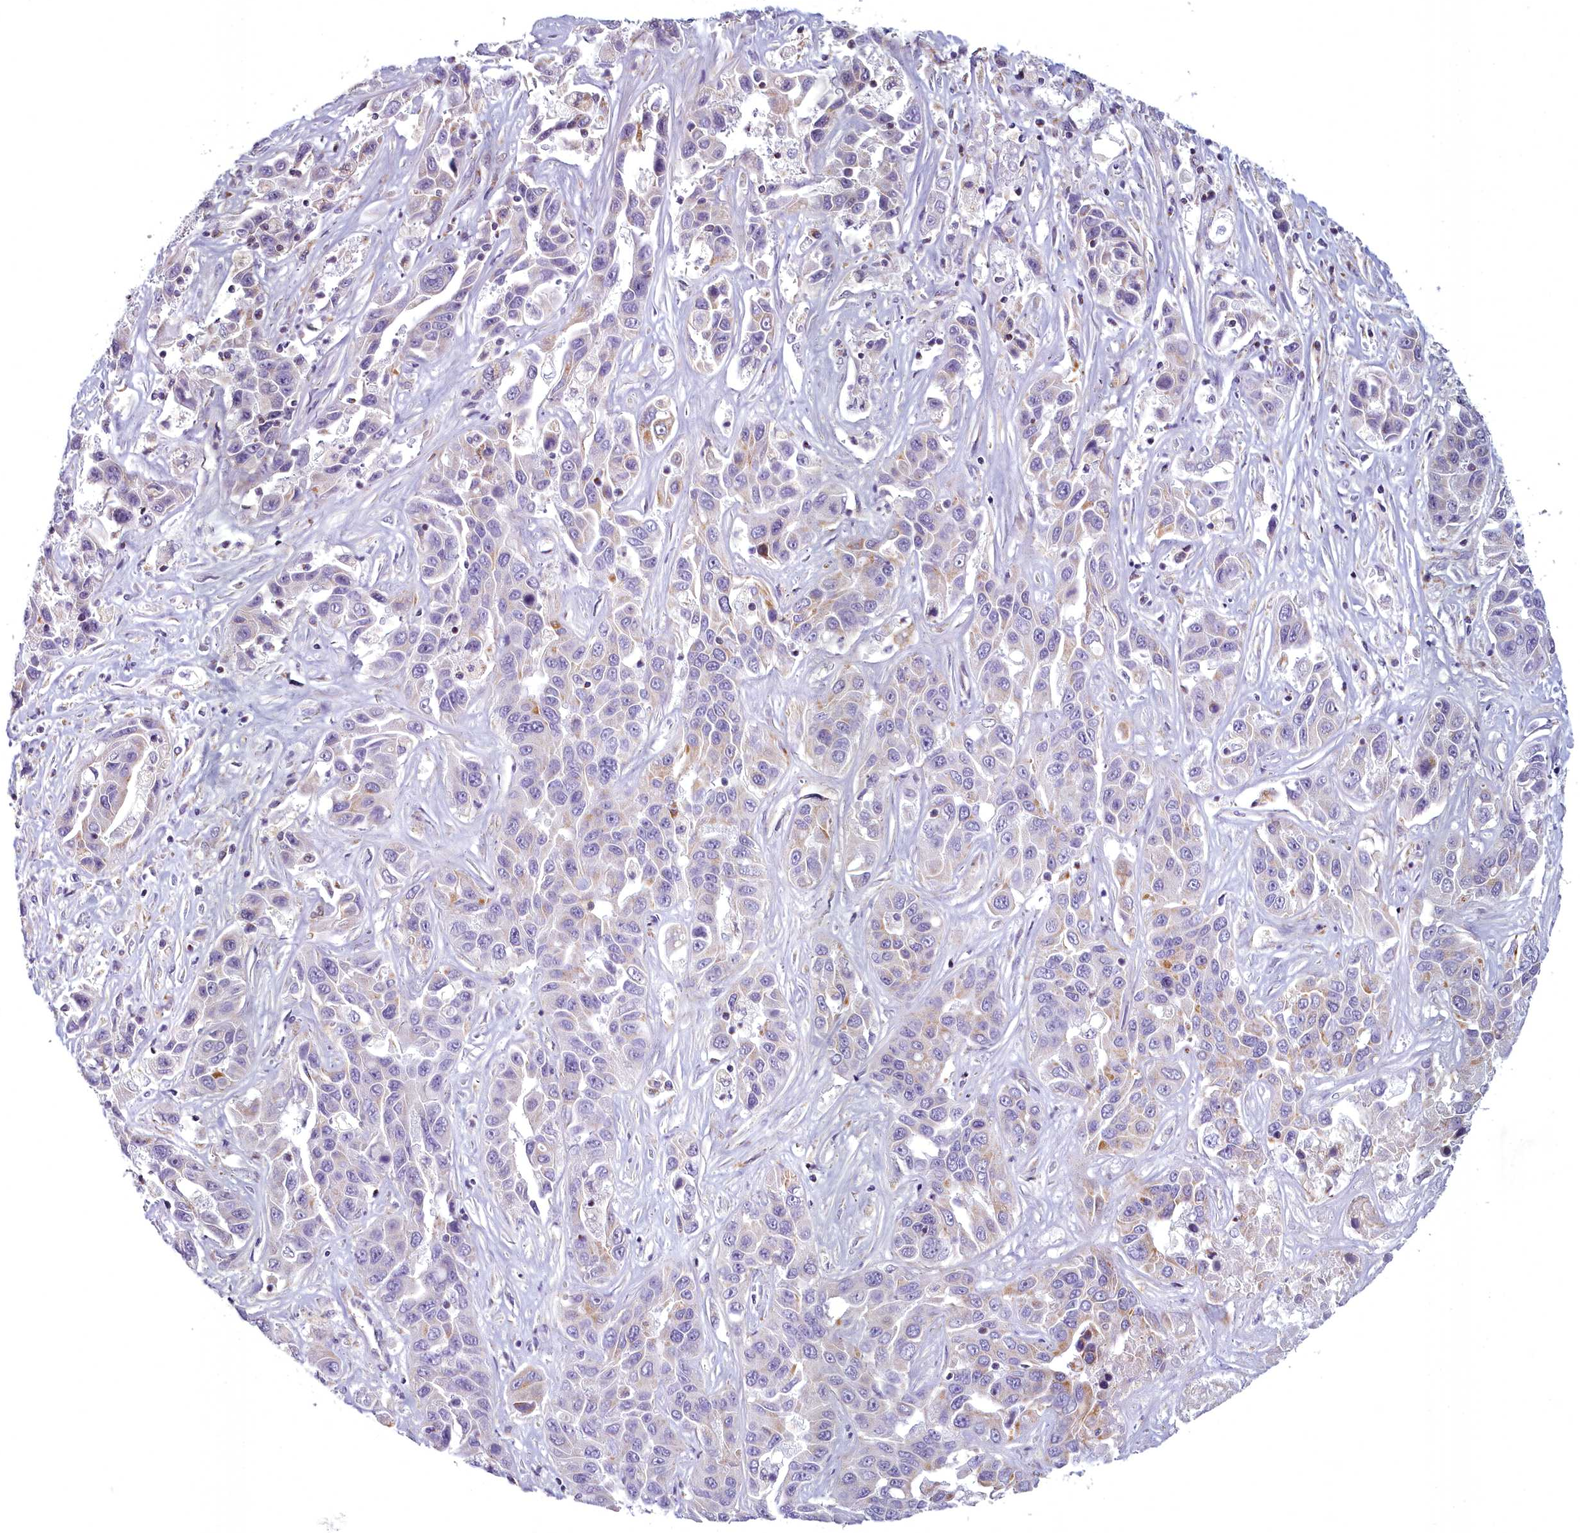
{"staining": {"intensity": "moderate", "quantity": "<25%", "location": "cytoplasmic/membranous"}, "tissue": "liver cancer", "cell_type": "Tumor cells", "image_type": "cancer", "snomed": [{"axis": "morphology", "description": "Cholangiocarcinoma"}, {"axis": "topography", "description": "Liver"}], "caption": "Human cholangiocarcinoma (liver) stained with a protein marker demonstrates moderate staining in tumor cells.", "gene": "ARL15", "patient": {"sex": "female", "age": 52}}